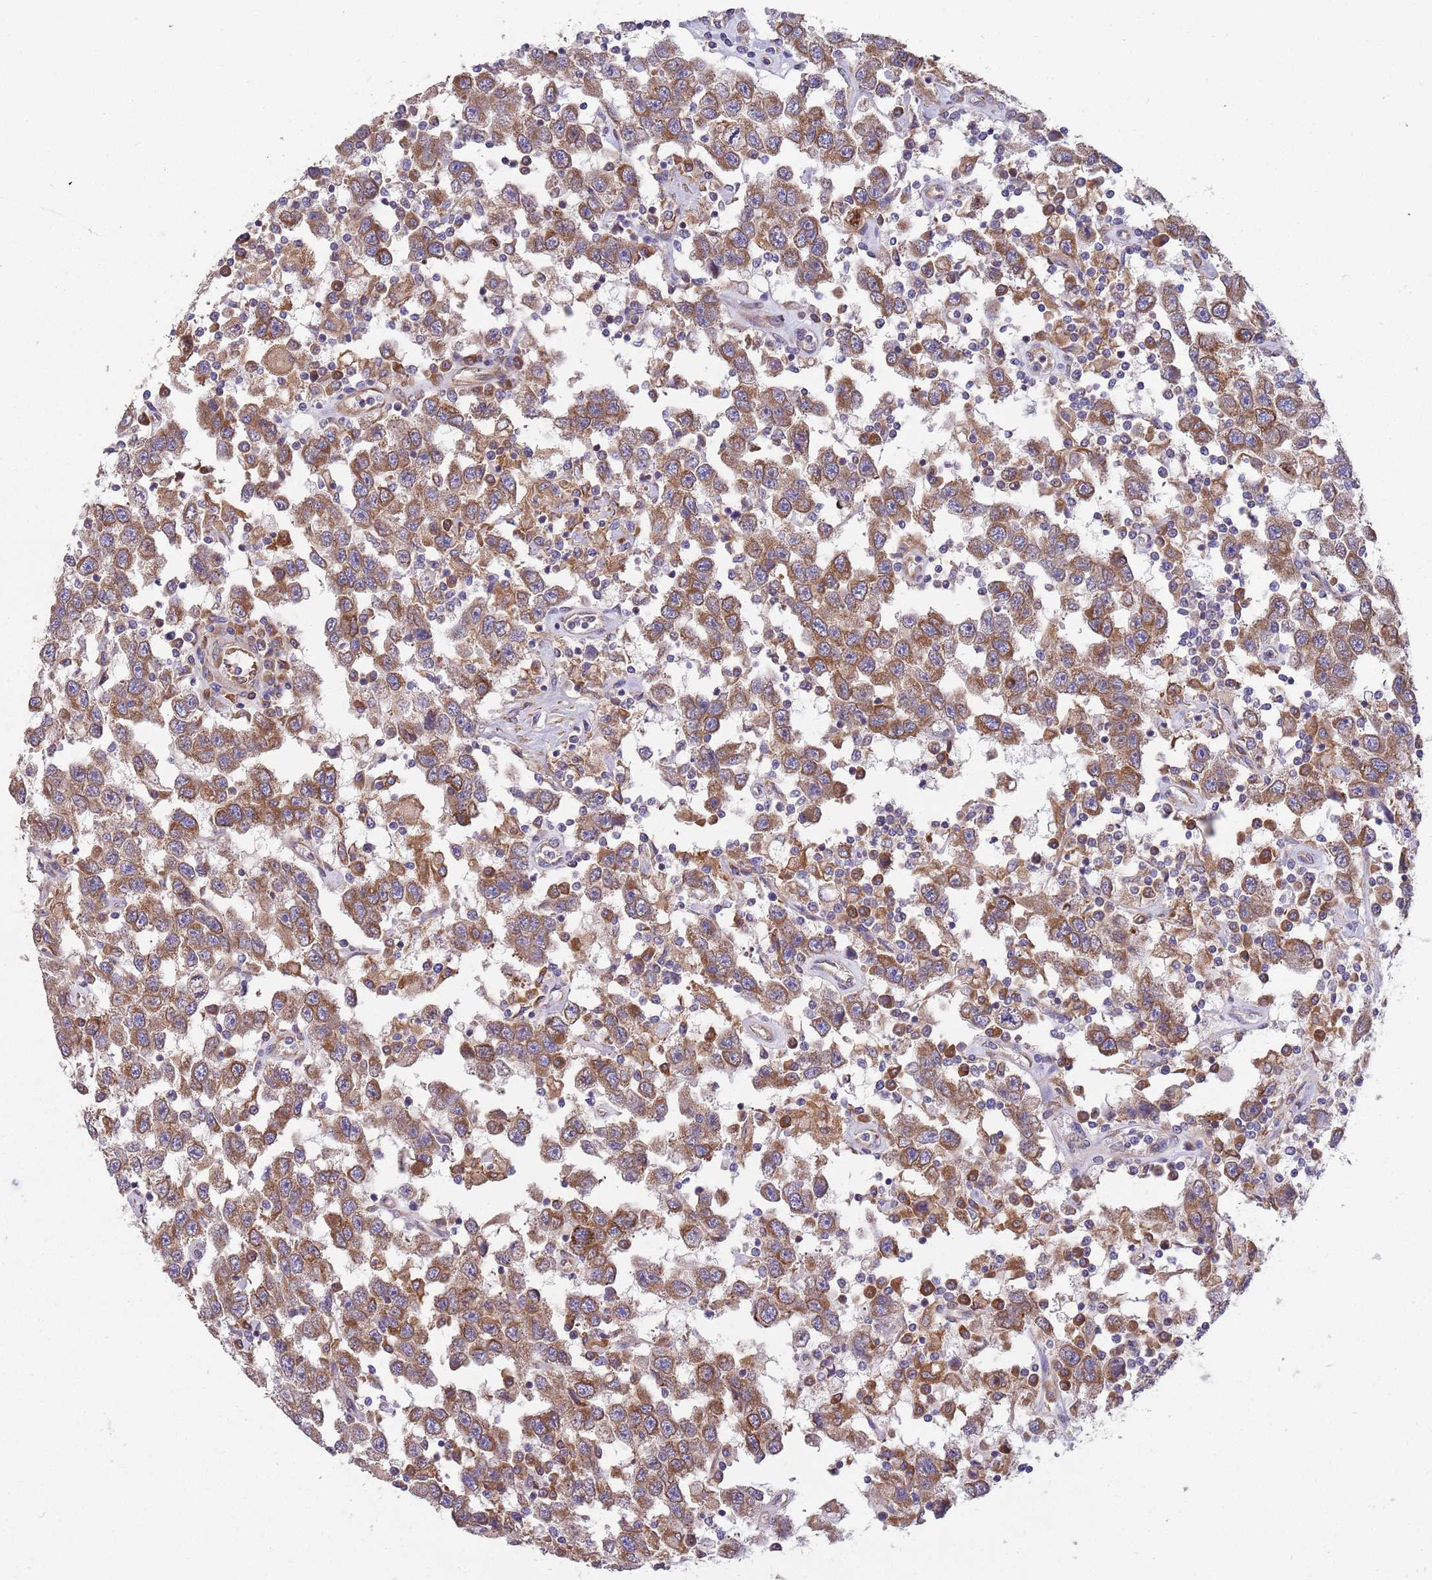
{"staining": {"intensity": "moderate", "quantity": ">75%", "location": "cytoplasmic/membranous"}, "tissue": "testis cancer", "cell_type": "Tumor cells", "image_type": "cancer", "snomed": [{"axis": "morphology", "description": "Seminoma, NOS"}, {"axis": "topography", "description": "Testis"}], "caption": "This photomicrograph demonstrates immunohistochemistry (IHC) staining of human testis cancer (seminoma), with medium moderate cytoplasmic/membranous staining in approximately >75% of tumor cells.", "gene": "ARMCX6", "patient": {"sex": "male", "age": 41}}